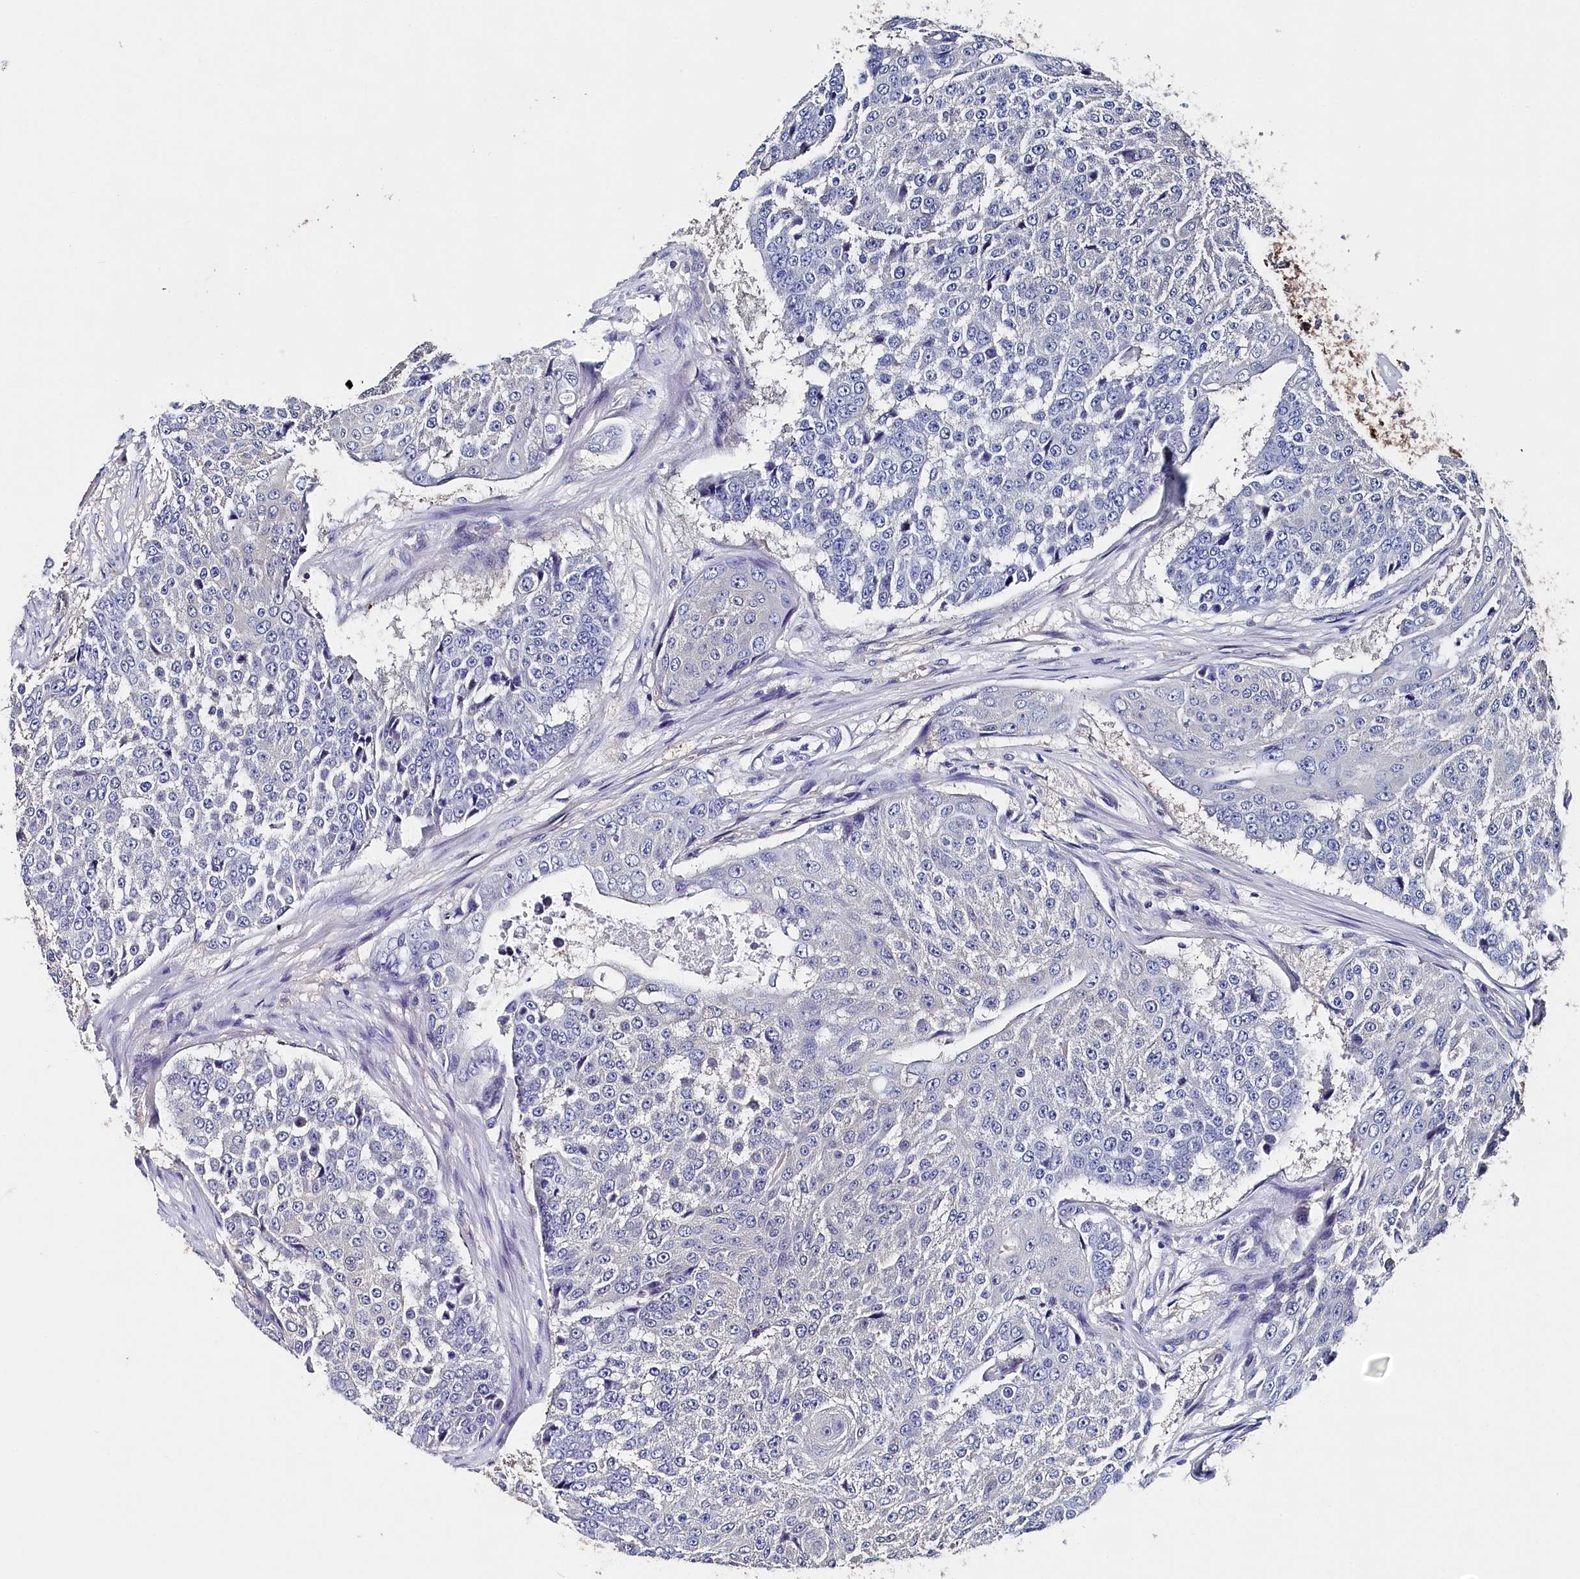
{"staining": {"intensity": "negative", "quantity": "none", "location": "none"}, "tissue": "urothelial cancer", "cell_type": "Tumor cells", "image_type": "cancer", "snomed": [{"axis": "morphology", "description": "Urothelial carcinoma, High grade"}, {"axis": "topography", "description": "Urinary bladder"}], "caption": "Human high-grade urothelial carcinoma stained for a protein using immunohistochemistry reveals no positivity in tumor cells.", "gene": "BHMT", "patient": {"sex": "female", "age": 63}}